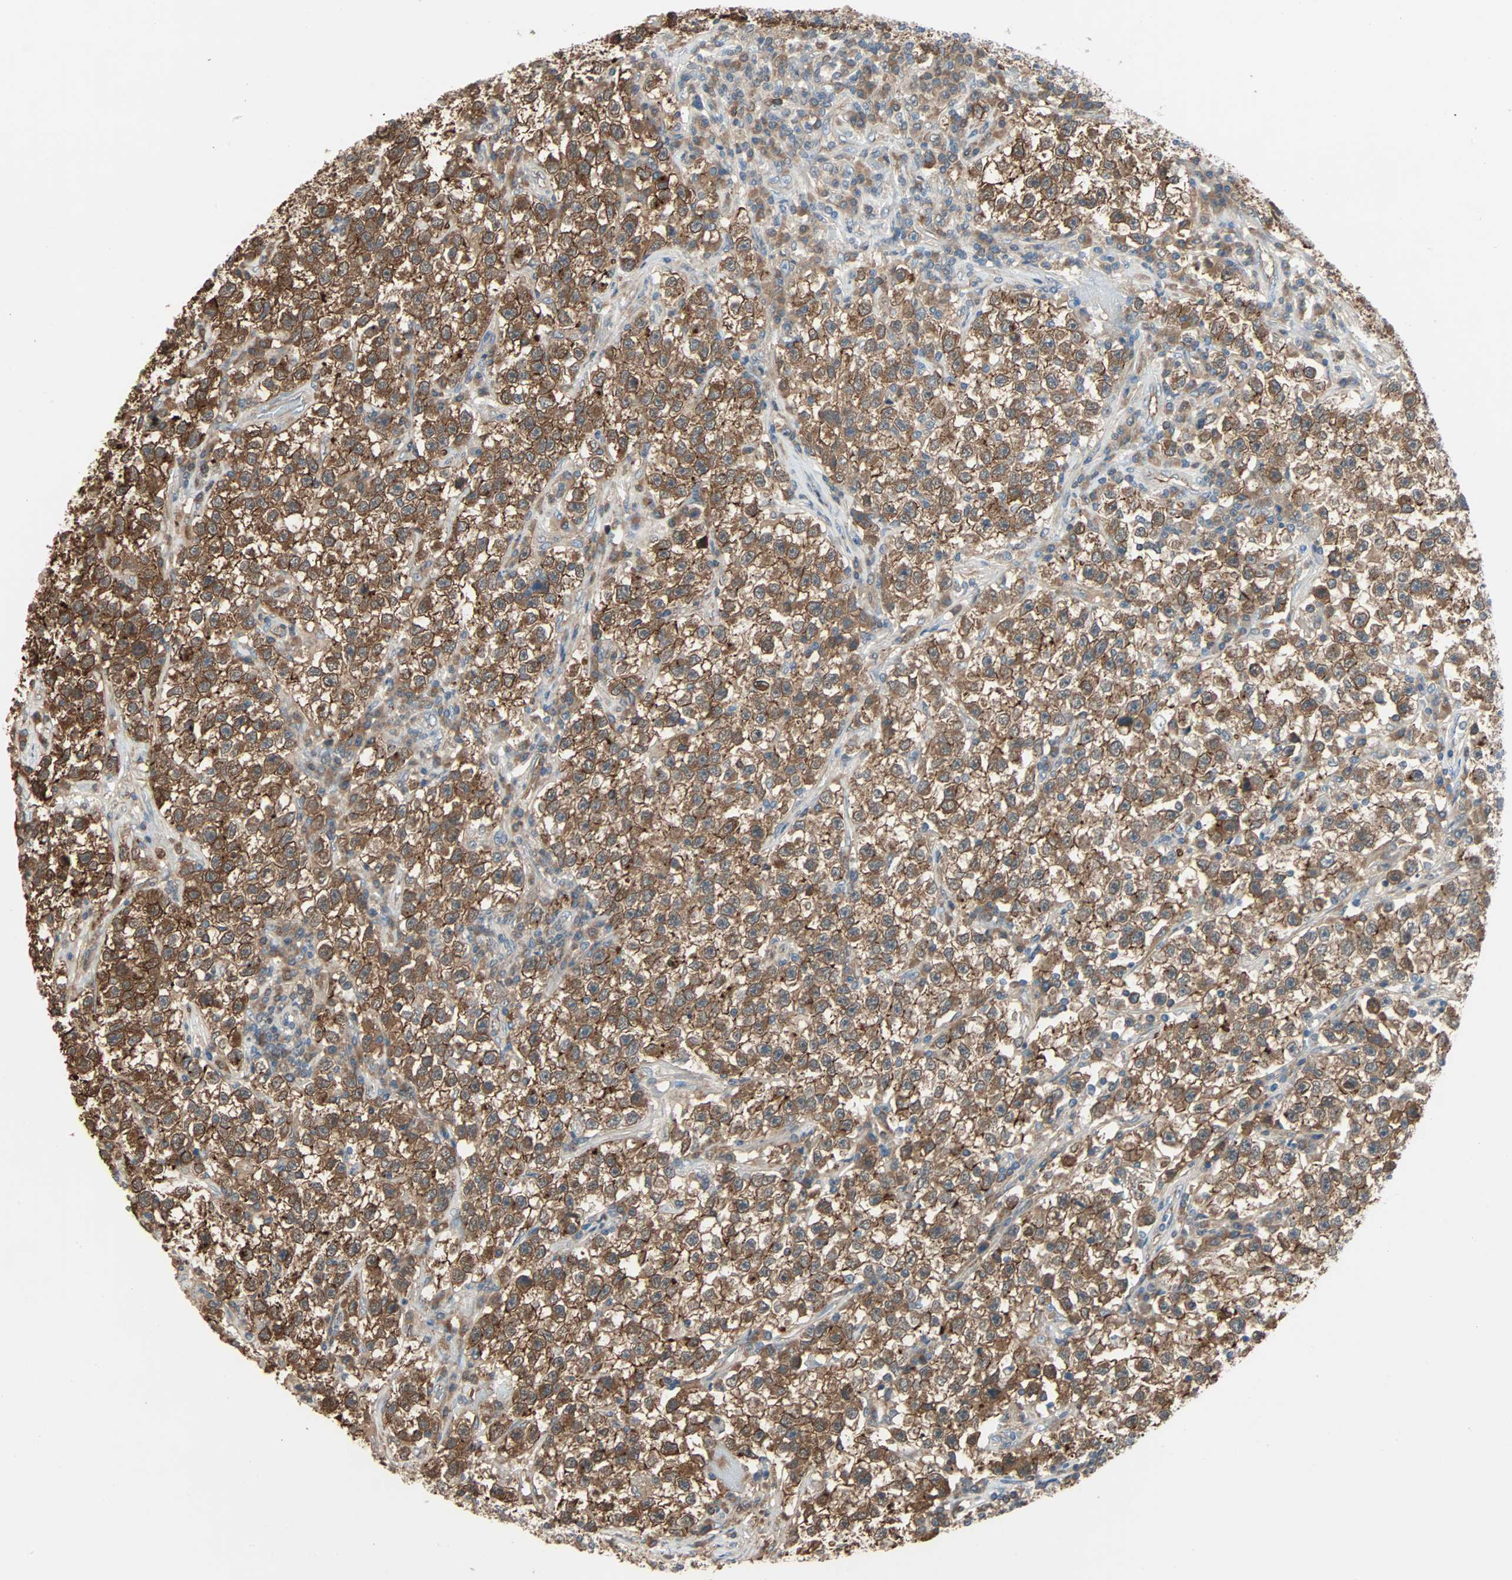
{"staining": {"intensity": "strong", "quantity": ">75%", "location": "cytoplasmic/membranous"}, "tissue": "testis cancer", "cell_type": "Tumor cells", "image_type": "cancer", "snomed": [{"axis": "morphology", "description": "Seminoma, NOS"}, {"axis": "topography", "description": "Testis"}], "caption": "Tumor cells demonstrate high levels of strong cytoplasmic/membranous staining in about >75% of cells in human seminoma (testis).", "gene": "TNFRSF12A", "patient": {"sex": "male", "age": 22}}